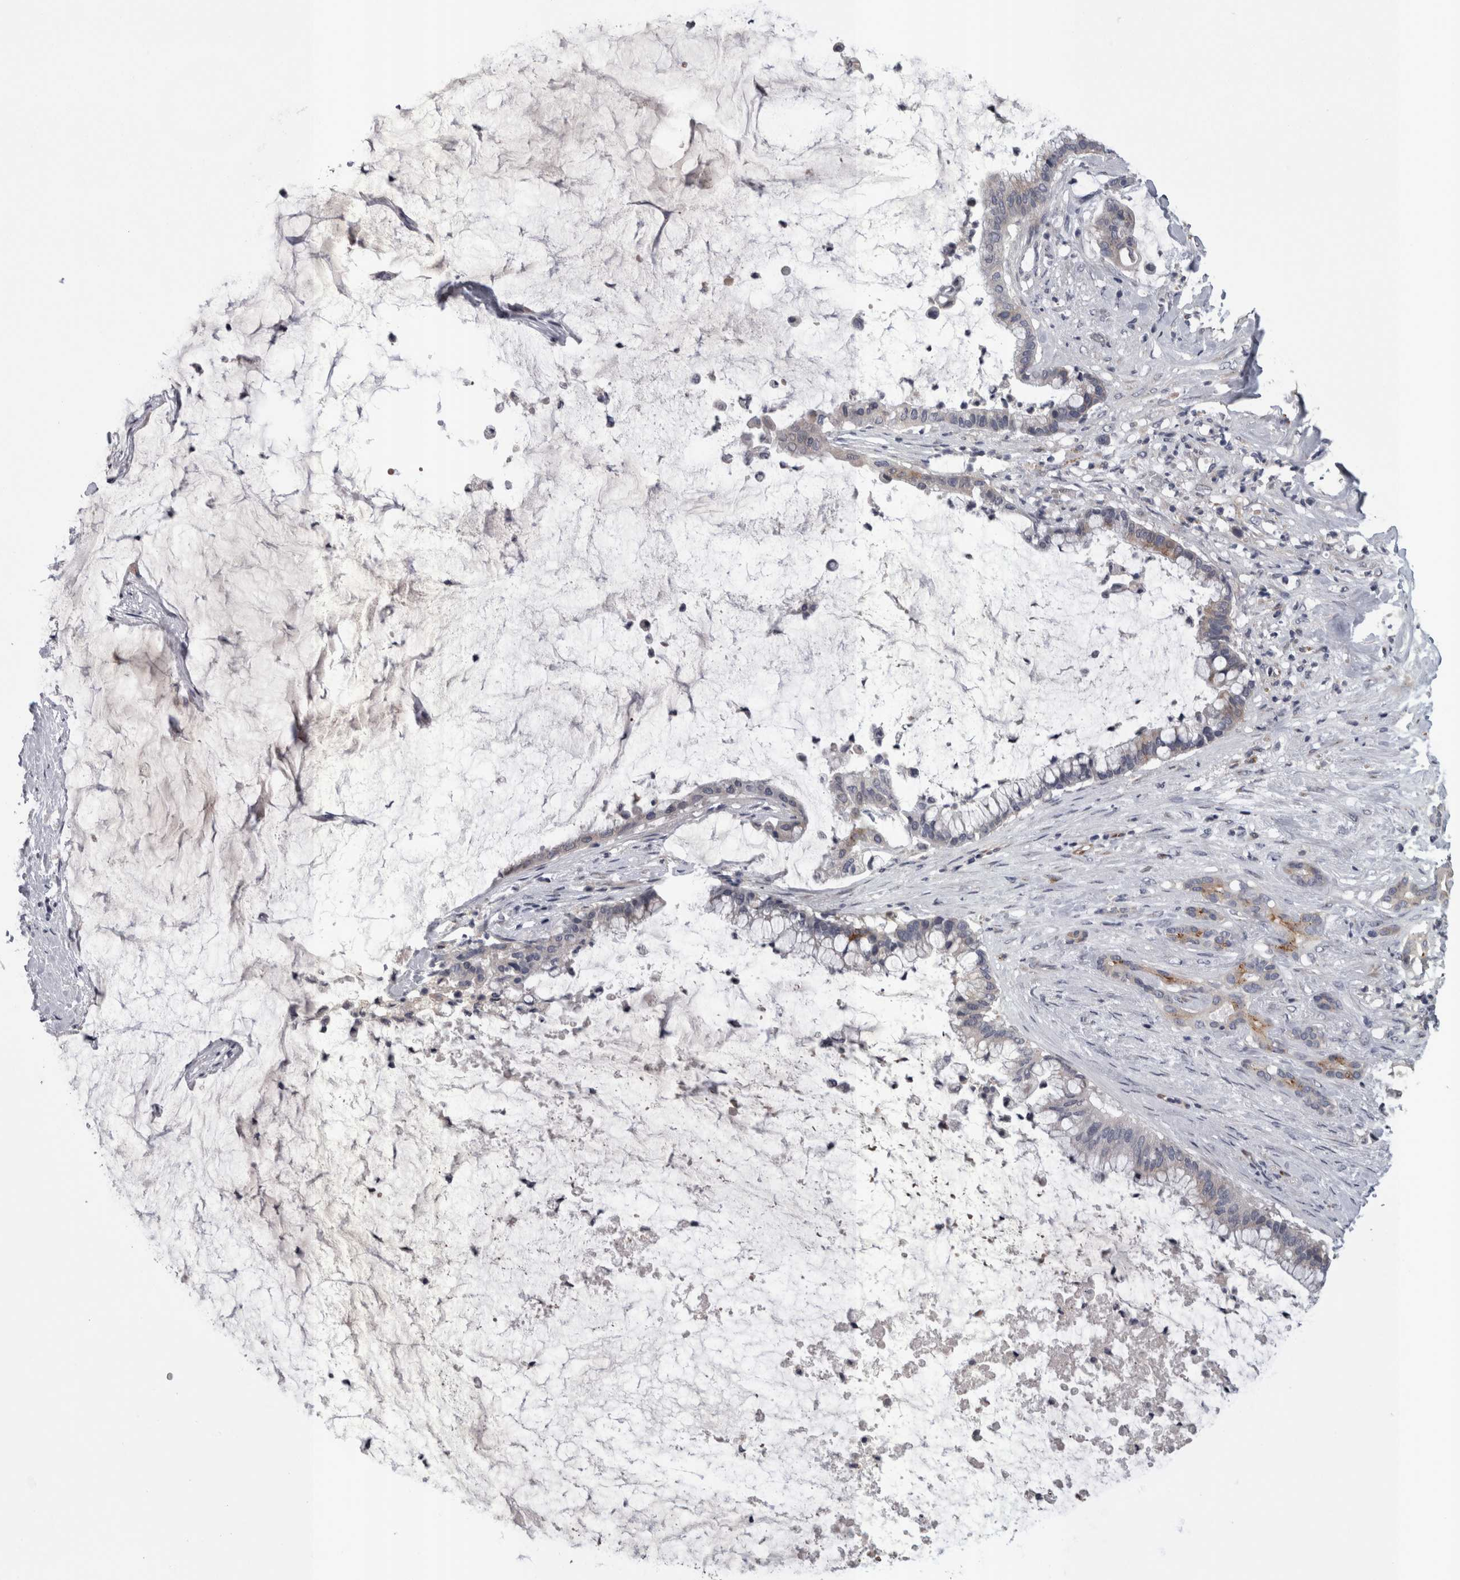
{"staining": {"intensity": "negative", "quantity": "none", "location": "none"}, "tissue": "pancreatic cancer", "cell_type": "Tumor cells", "image_type": "cancer", "snomed": [{"axis": "morphology", "description": "Adenocarcinoma, NOS"}, {"axis": "topography", "description": "Pancreas"}], "caption": "The image displays no staining of tumor cells in pancreatic adenocarcinoma. (Brightfield microscopy of DAB immunohistochemistry (IHC) at high magnification).", "gene": "STC1", "patient": {"sex": "male", "age": 41}}